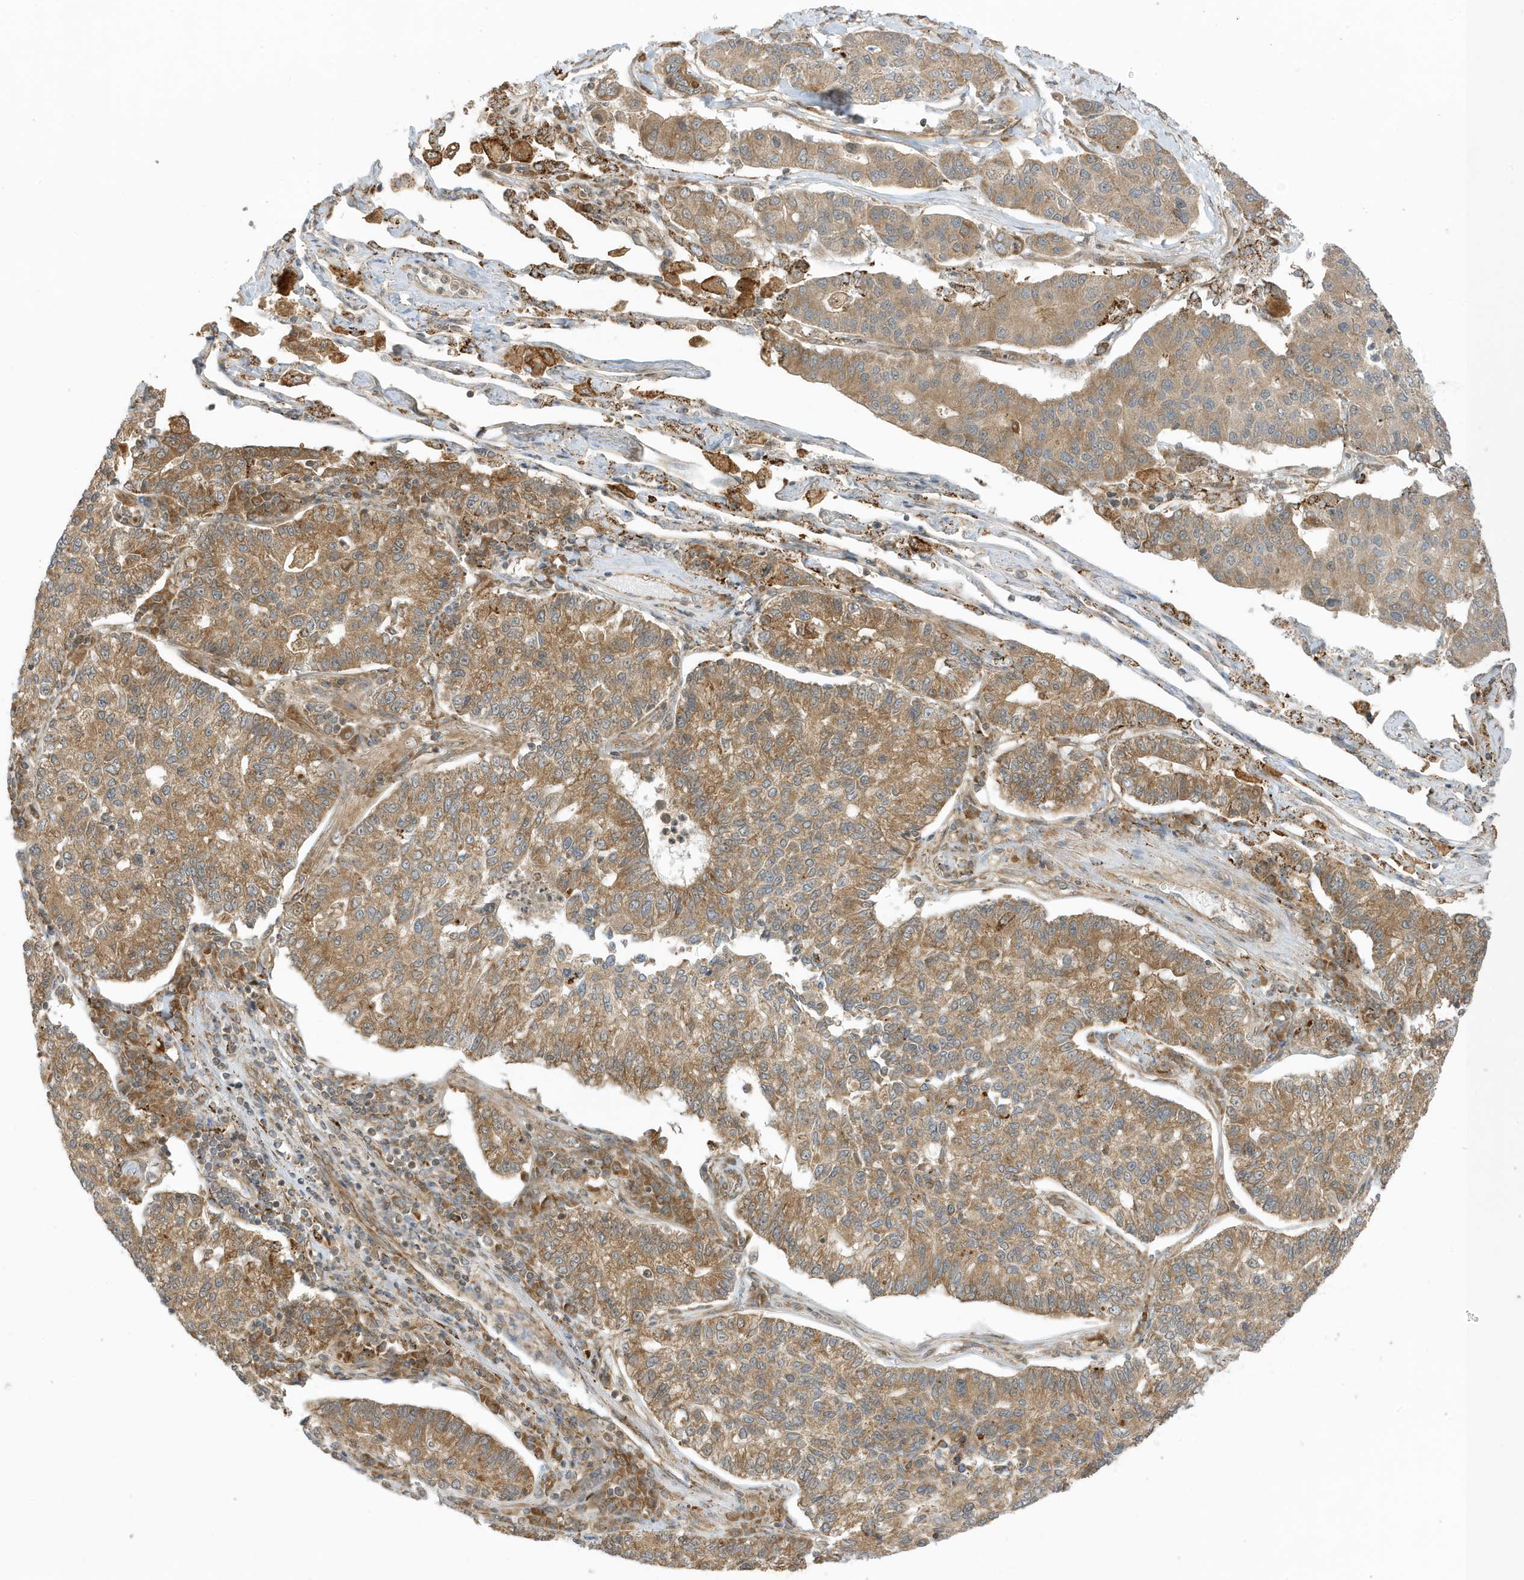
{"staining": {"intensity": "moderate", "quantity": ">75%", "location": "cytoplasmic/membranous"}, "tissue": "lung cancer", "cell_type": "Tumor cells", "image_type": "cancer", "snomed": [{"axis": "morphology", "description": "Adenocarcinoma, NOS"}, {"axis": "topography", "description": "Lung"}], "caption": "Immunohistochemical staining of lung cancer reveals moderate cytoplasmic/membranous protein expression in approximately >75% of tumor cells. The protein is stained brown, and the nuclei are stained in blue (DAB IHC with brightfield microscopy, high magnification).", "gene": "DHX36", "patient": {"sex": "male", "age": 49}}